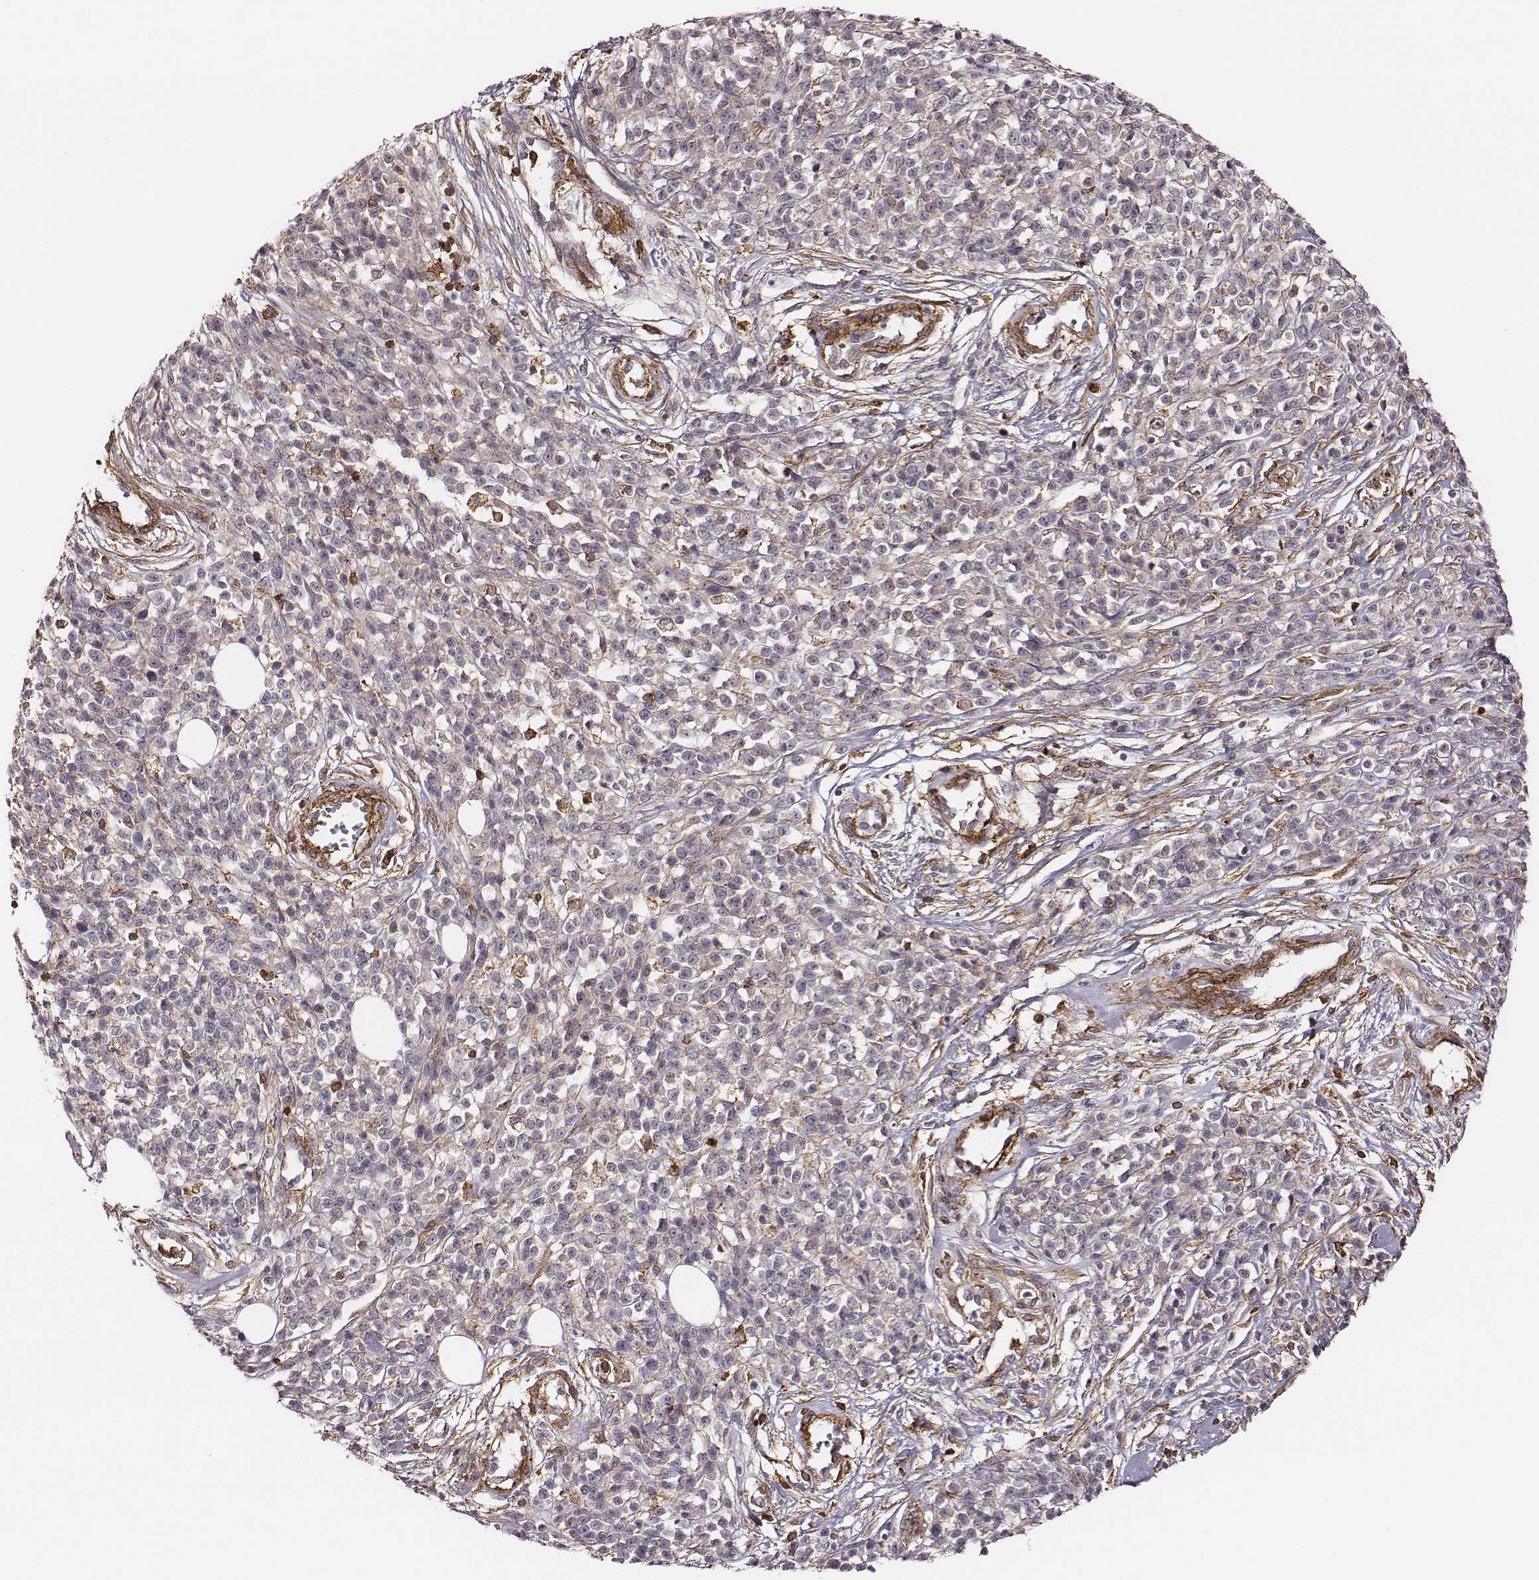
{"staining": {"intensity": "negative", "quantity": "none", "location": "none"}, "tissue": "melanoma", "cell_type": "Tumor cells", "image_type": "cancer", "snomed": [{"axis": "morphology", "description": "Malignant melanoma, NOS"}, {"axis": "topography", "description": "Skin"}, {"axis": "topography", "description": "Skin of trunk"}], "caption": "An IHC photomicrograph of malignant melanoma is shown. There is no staining in tumor cells of malignant melanoma.", "gene": "ZYX", "patient": {"sex": "male", "age": 74}}